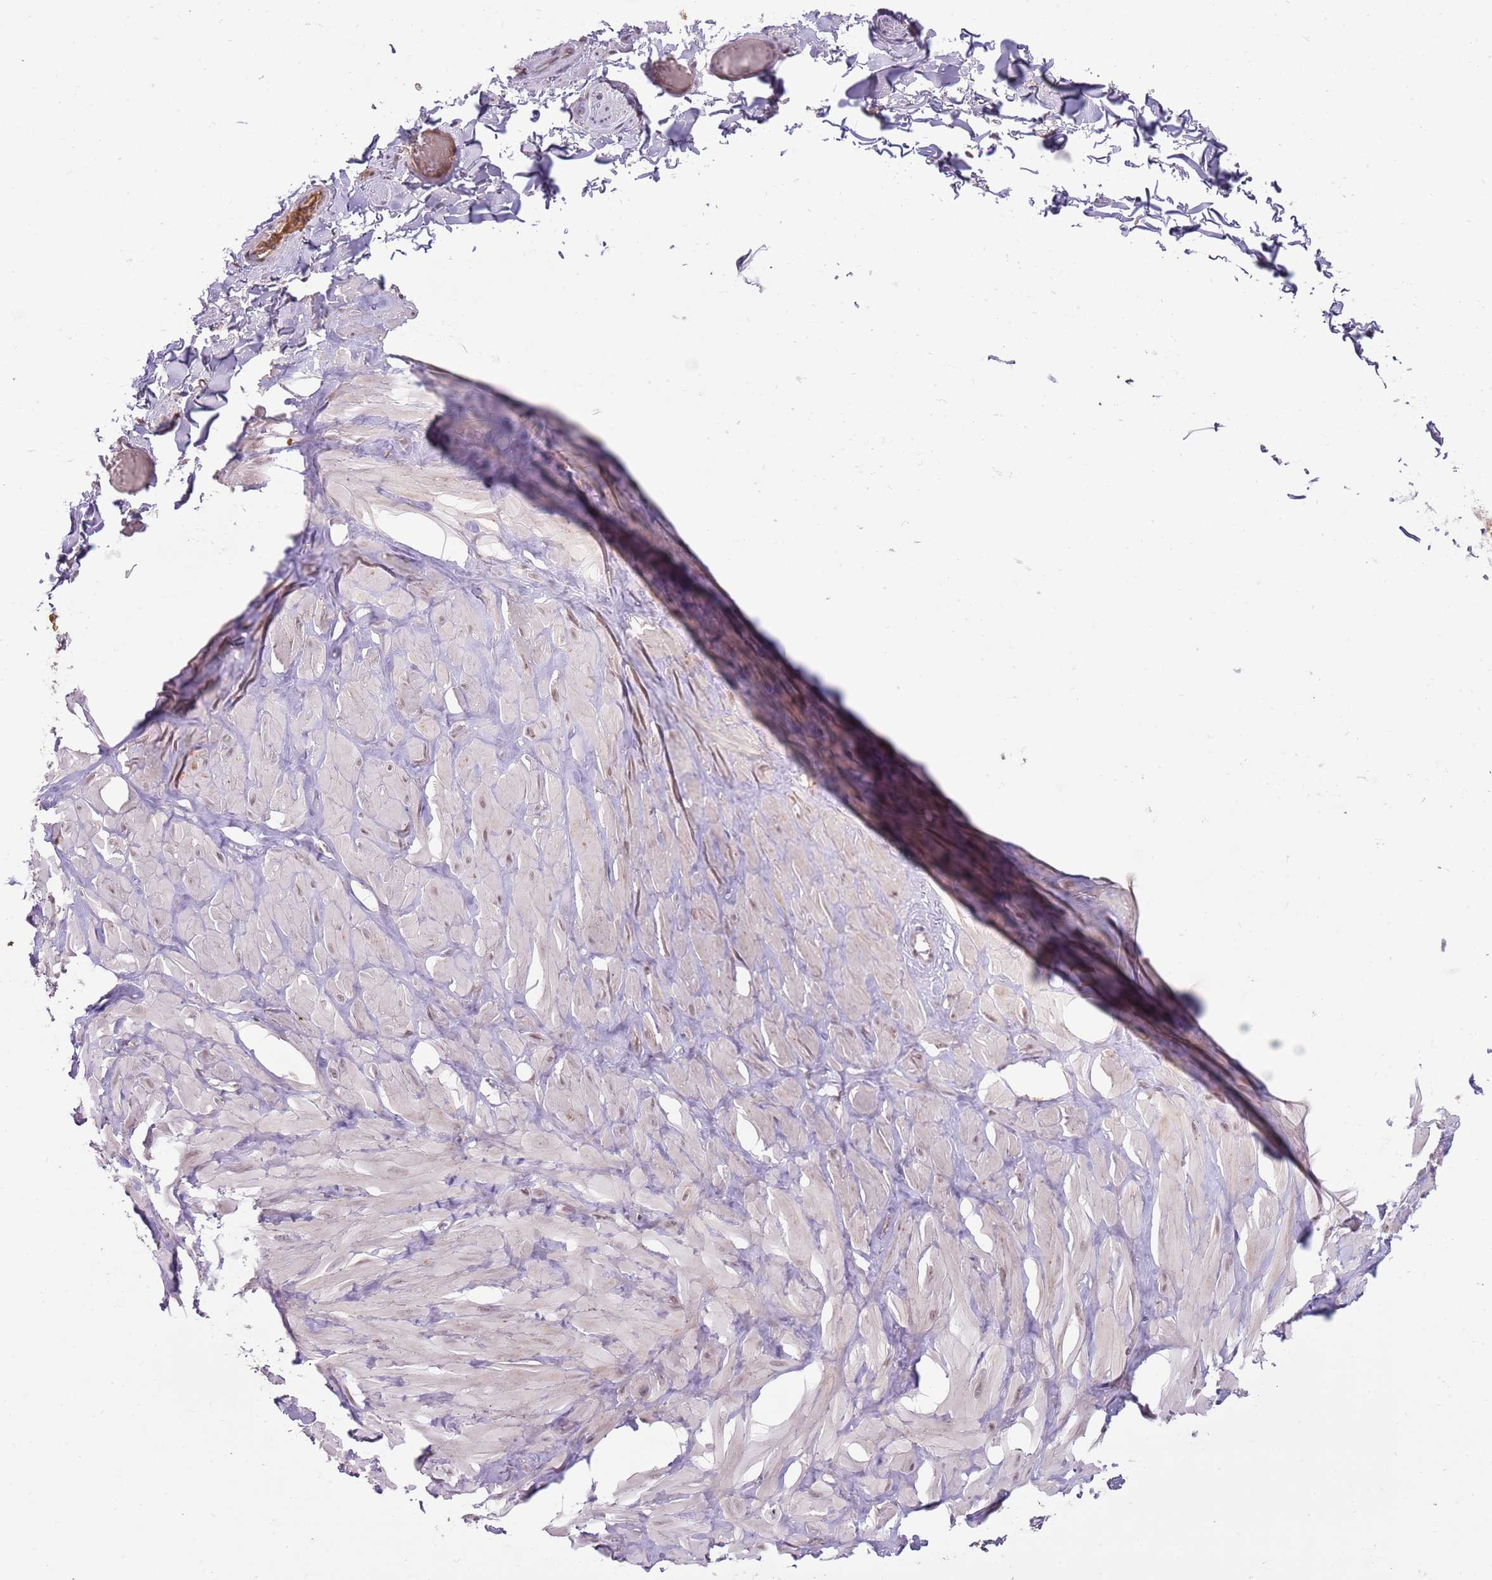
{"staining": {"intensity": "weak", "quantity": ">75%", "location": "cytoplasmic/membranous"}, "tissue": "adipose tissue", "cell_type": "Adipocytes", "image_type": "normal", "snomed": [{"axis": "morphology", "description": "Normal tissue, NOS"}, {"axis": "topography", "description": "Soft tissue"}, {"axis": "topography", "description": "Adipose tissue"}, {"axis": "topography", "description": "Vascular tissue"}, {"axis": "topography", "description": "Peripheral nerve tissue"}], "caption": "Adipose tissue was stained to show a protein in brown. There is low levels of weak cytoplasmic/membranous staining in approximately >75% of adipocytes.", "gene": "NBPF4", "patient": {"sex": "male", "age": 46}}